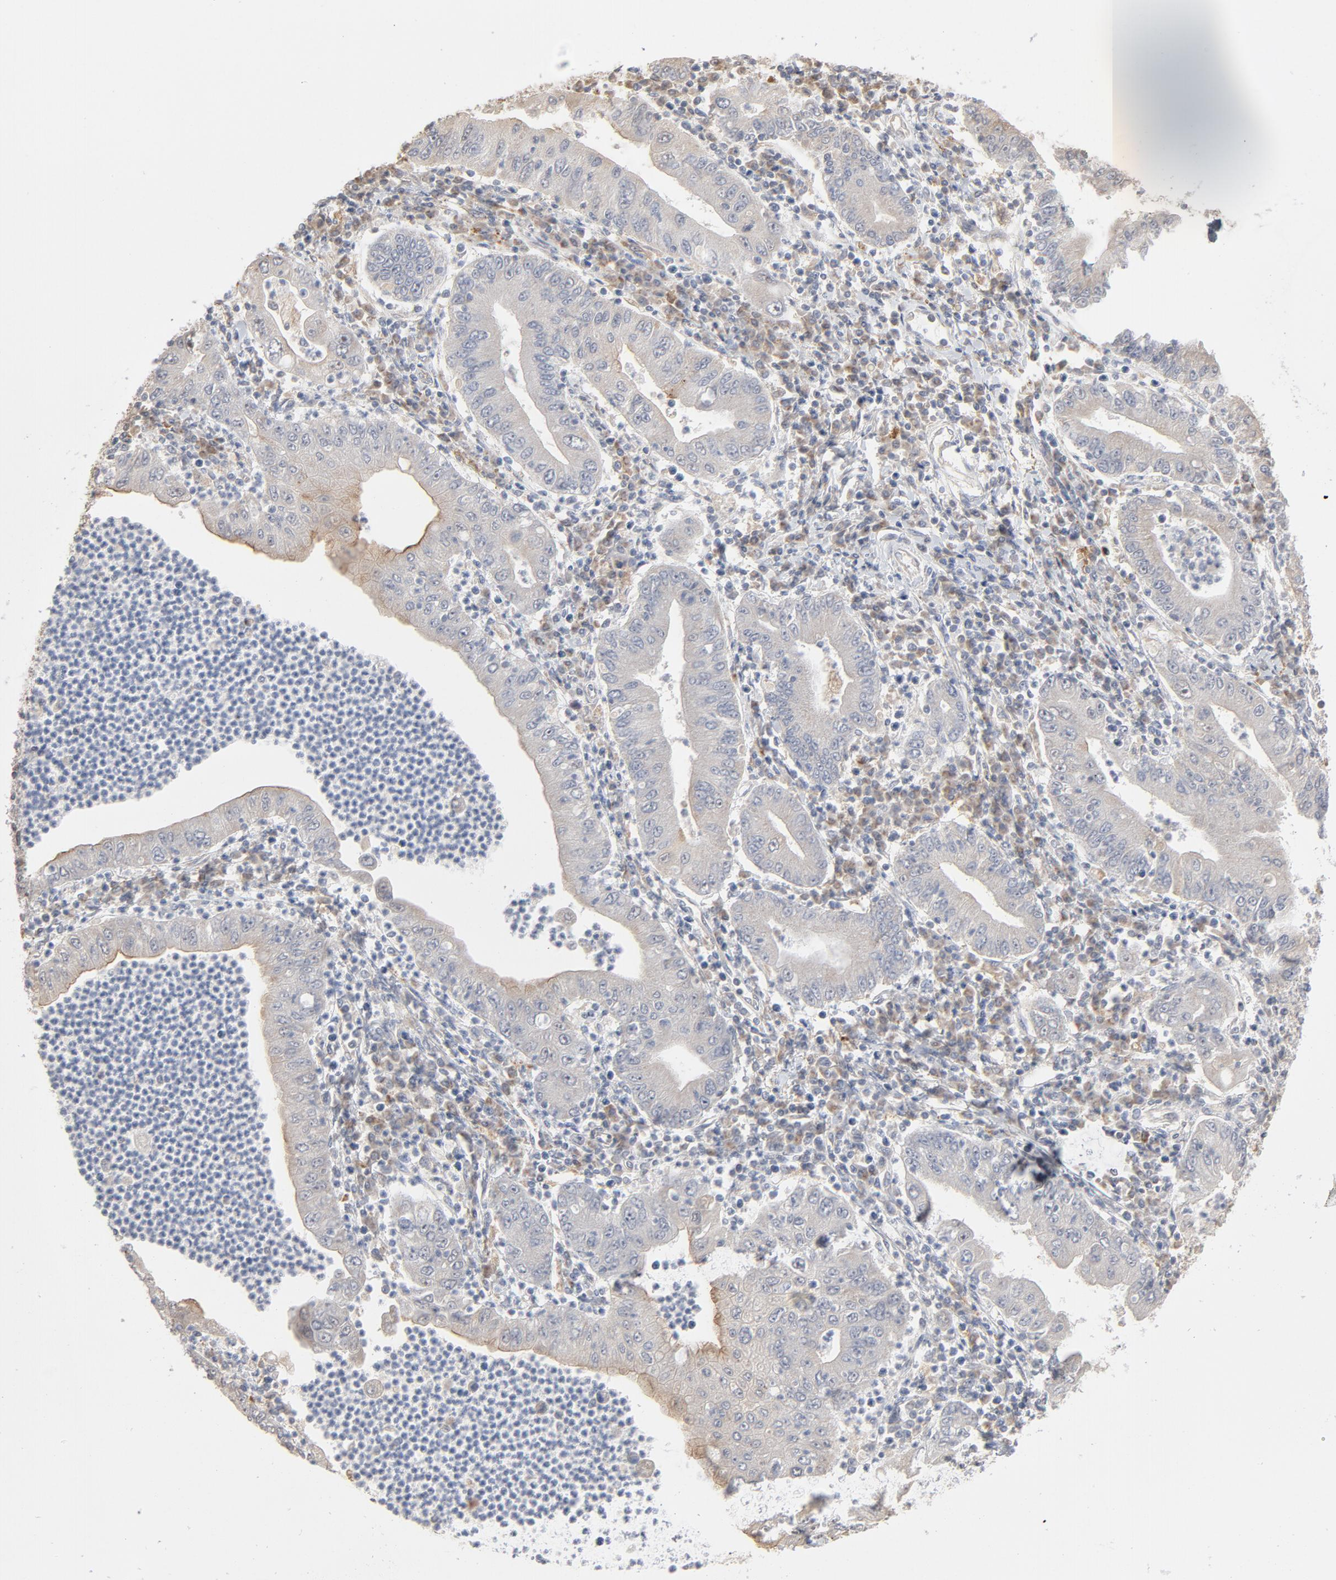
{"staining": {"intensity": "negative", "quantity": "none", "location": "none"}, "tissue": "stomach cancer", "cell_type": "Tumor cells", "image_type": "cancer", "snomed": [{"axis": "morphology", "description": "Normal tissue, NOS"}, {"axis": "morphology", "description": "Adenocarcinoma, NOS"}, {"axis": "topography", "description": "Esophagus"}, {"axis": "topography", "description": "Stomach, upper"}, {"axis": "topography", "description": "Peripheral nerve tissue"}], "caption": "A high-resolution histopathology image shows immunohistochemistry (IHC) staining of stomach cancer, which displays no significant expression in tumor cells.", "gene": "POMT2", "patient": {"sex": "male", "age": 62}}